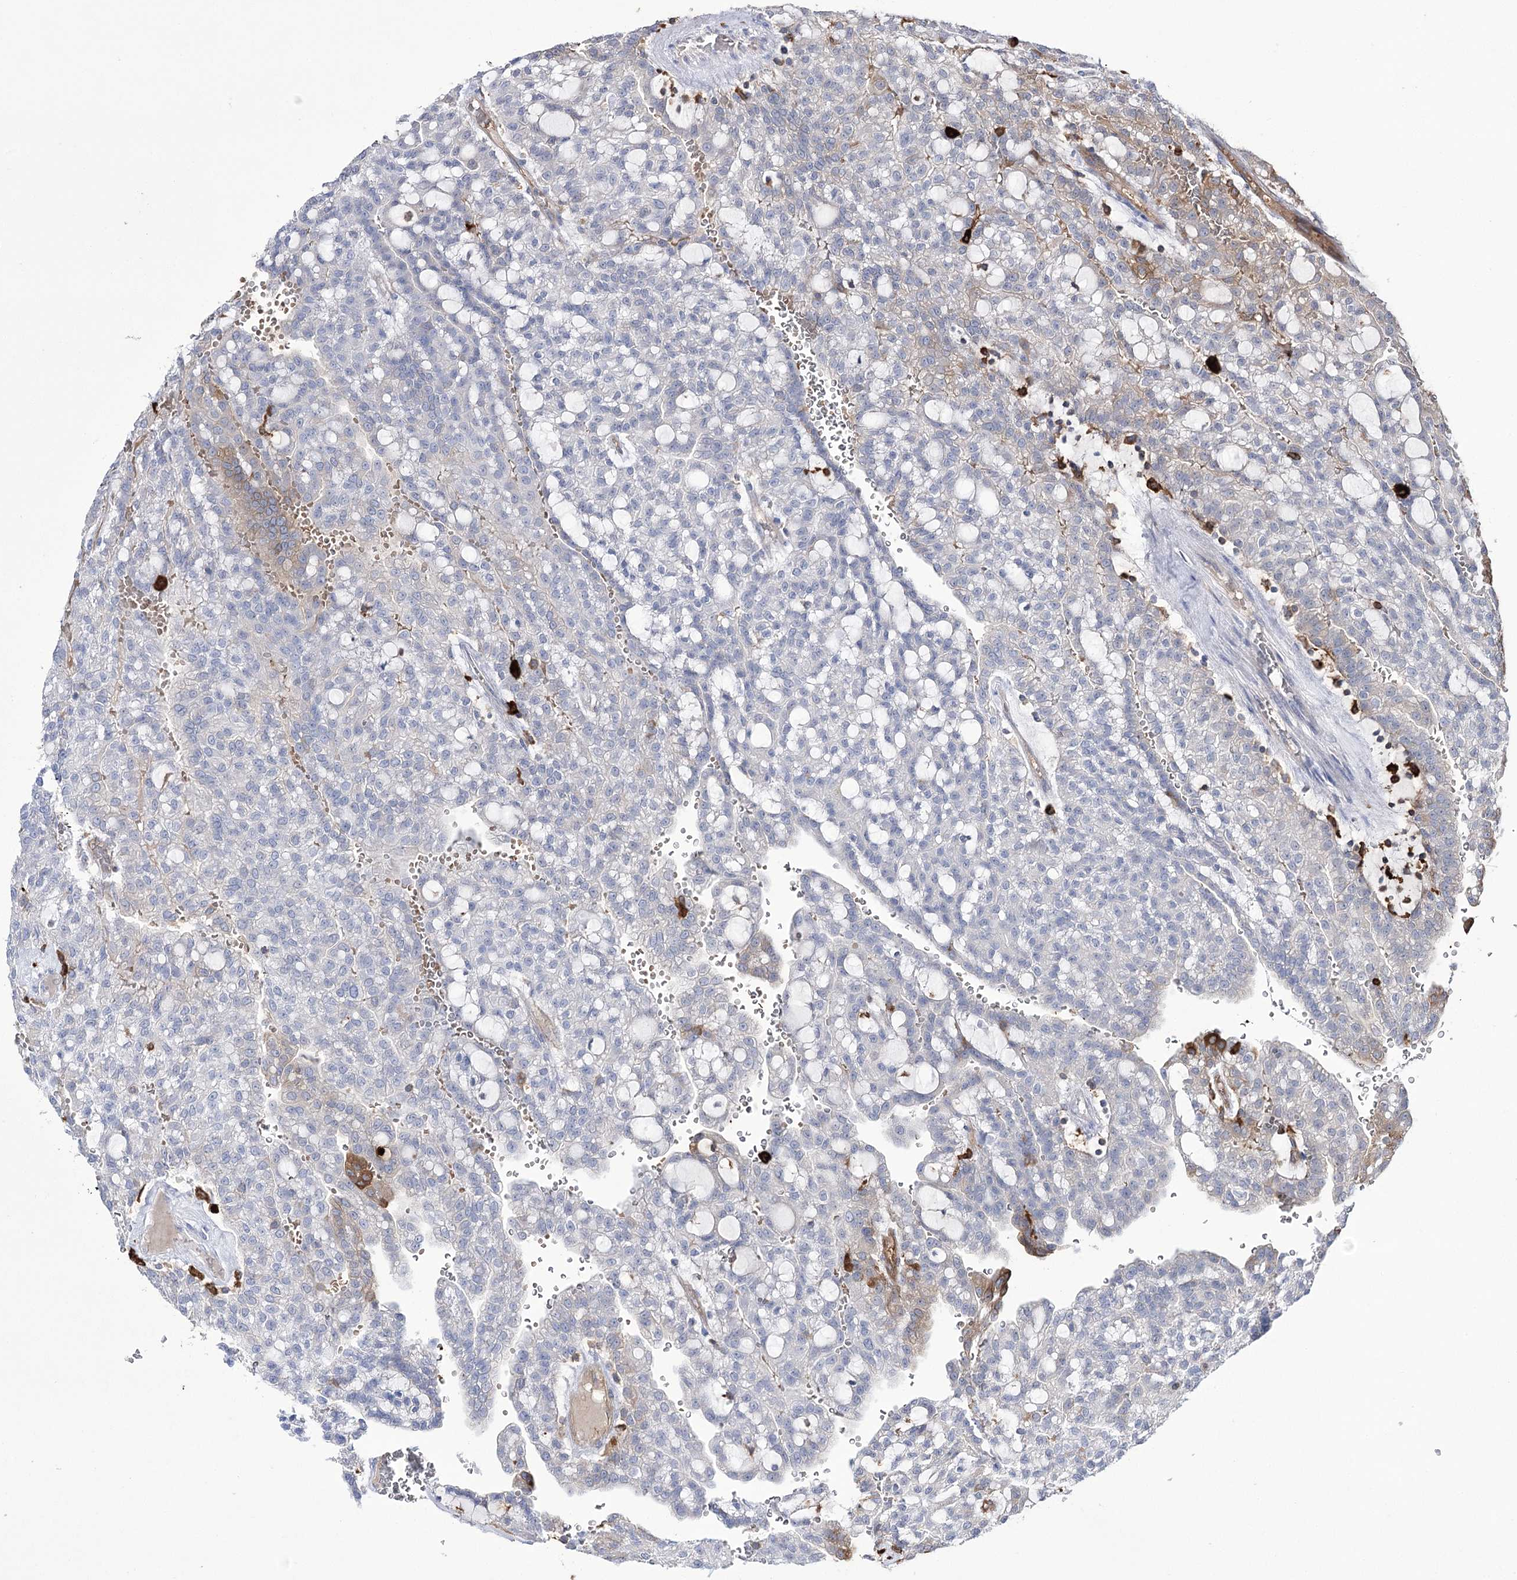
{"staining": {"intensity": "strong", "quantity": "<25%", "location": "cytoplasmic/membranous"}, "tissue": "renal cancer", "cell_type": "Tumor cells", "image_type": "cancer", "snomed": [{"axis": "morphology", "description": "Adenocarcinoma, NOS"}, {"axis": "topography", "description": "Kidney"}], "caption": "Human renal adenocarcinoma stained with a brown dye exhibits strong cytoplasmic/membranous positive positivity in approximately <25% of tumor cells.", "gene": "ZNF622", "patient": {"sex": "male", "age": 63}}